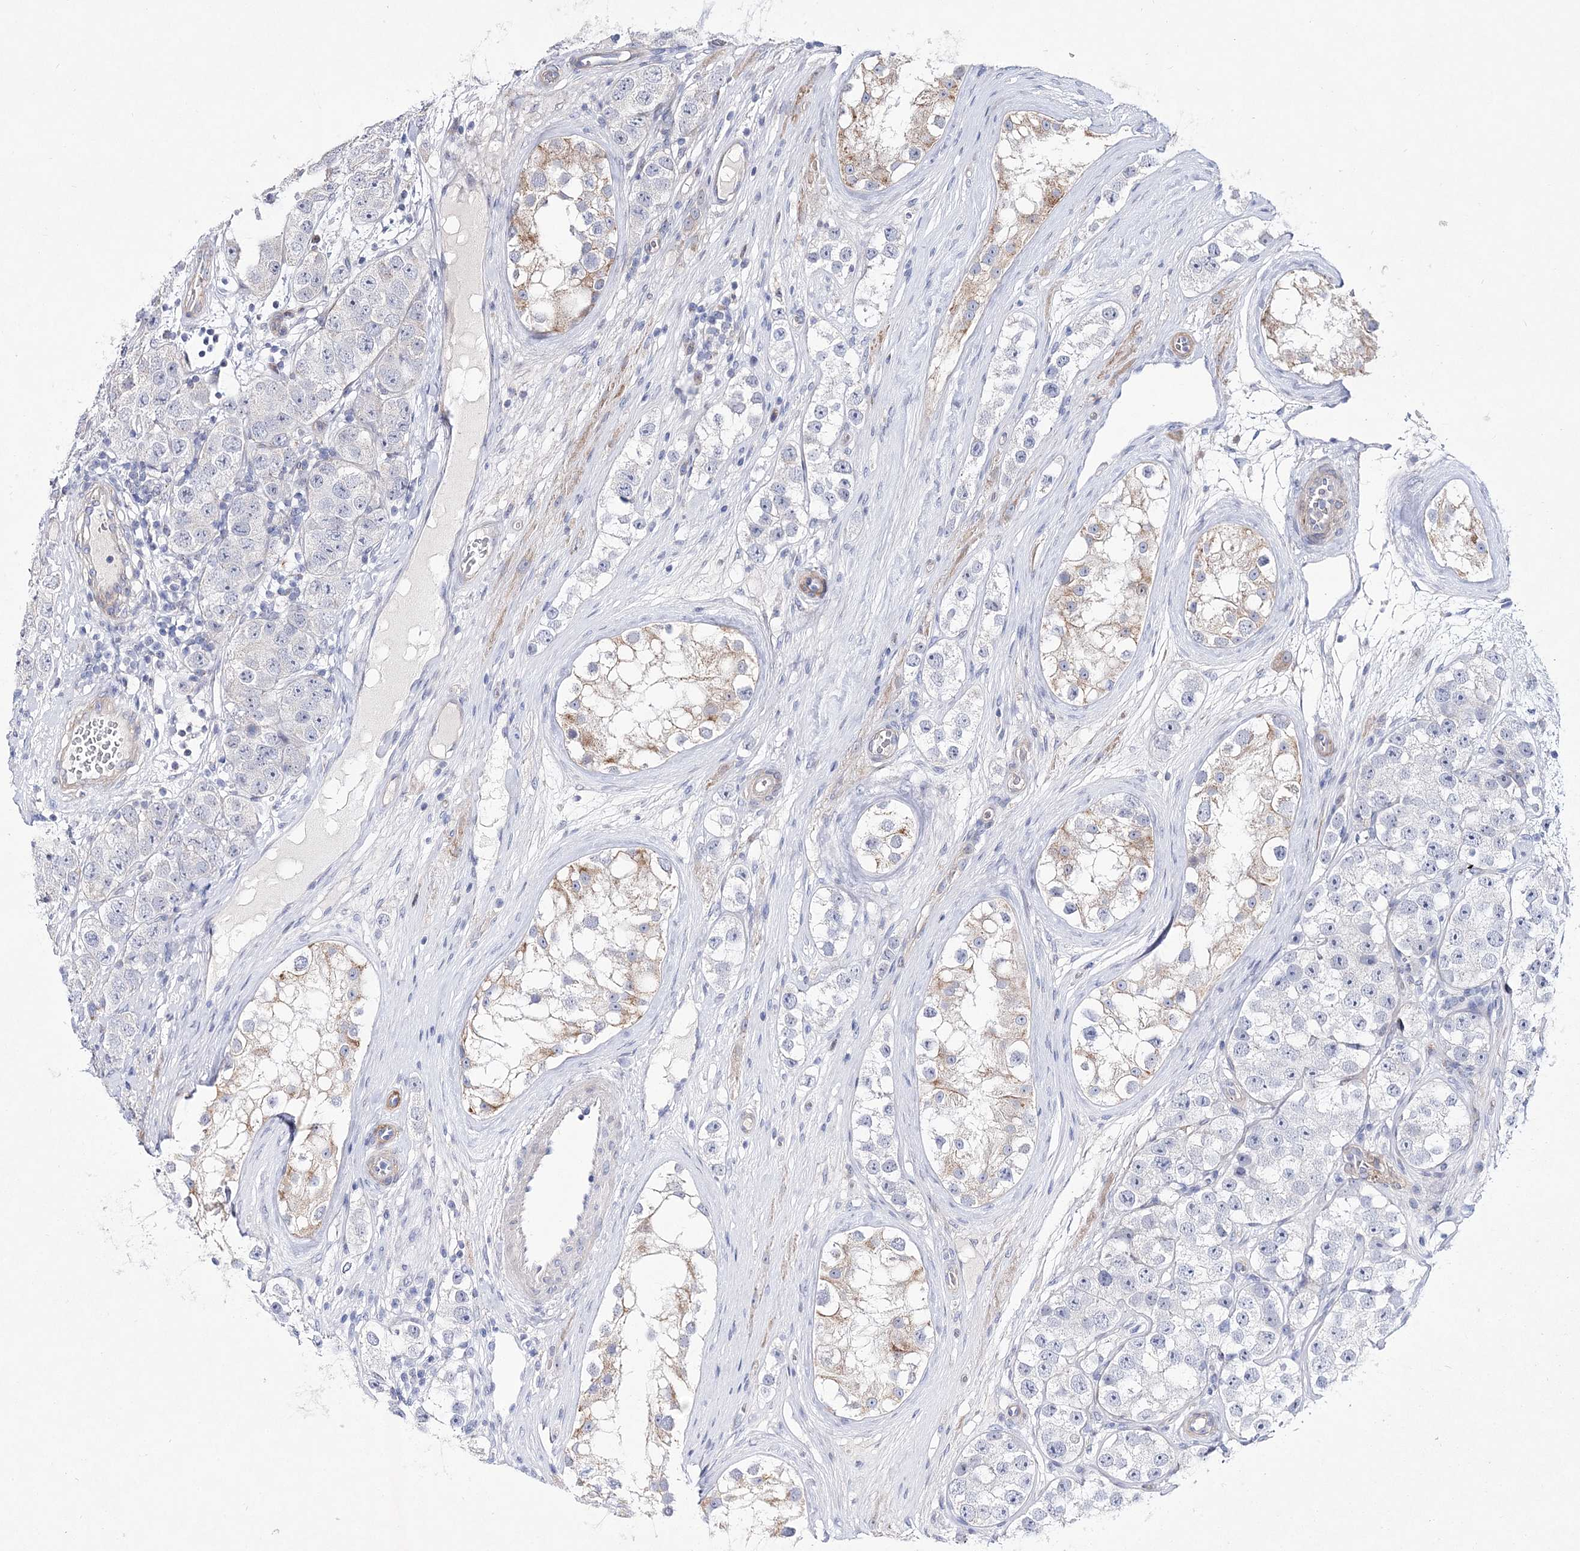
{"staining": {"intensity": "negative", "quantity": "none", "location": "none"}, "tissue": "testis cancer", "cell_type": "Tumor cells", "image_type": "cancer", "snomed": [{"axis": "morphology", "description": "Seminoma, NOS"}, {"axis": "topography", "description": "Testis"}], "caption": "This is an IHC image of human testis cancer (seminoma). There is no positivity in tumor cells.", "gene": "ANO1", "patient": {"sex": "male", "age": 28}}